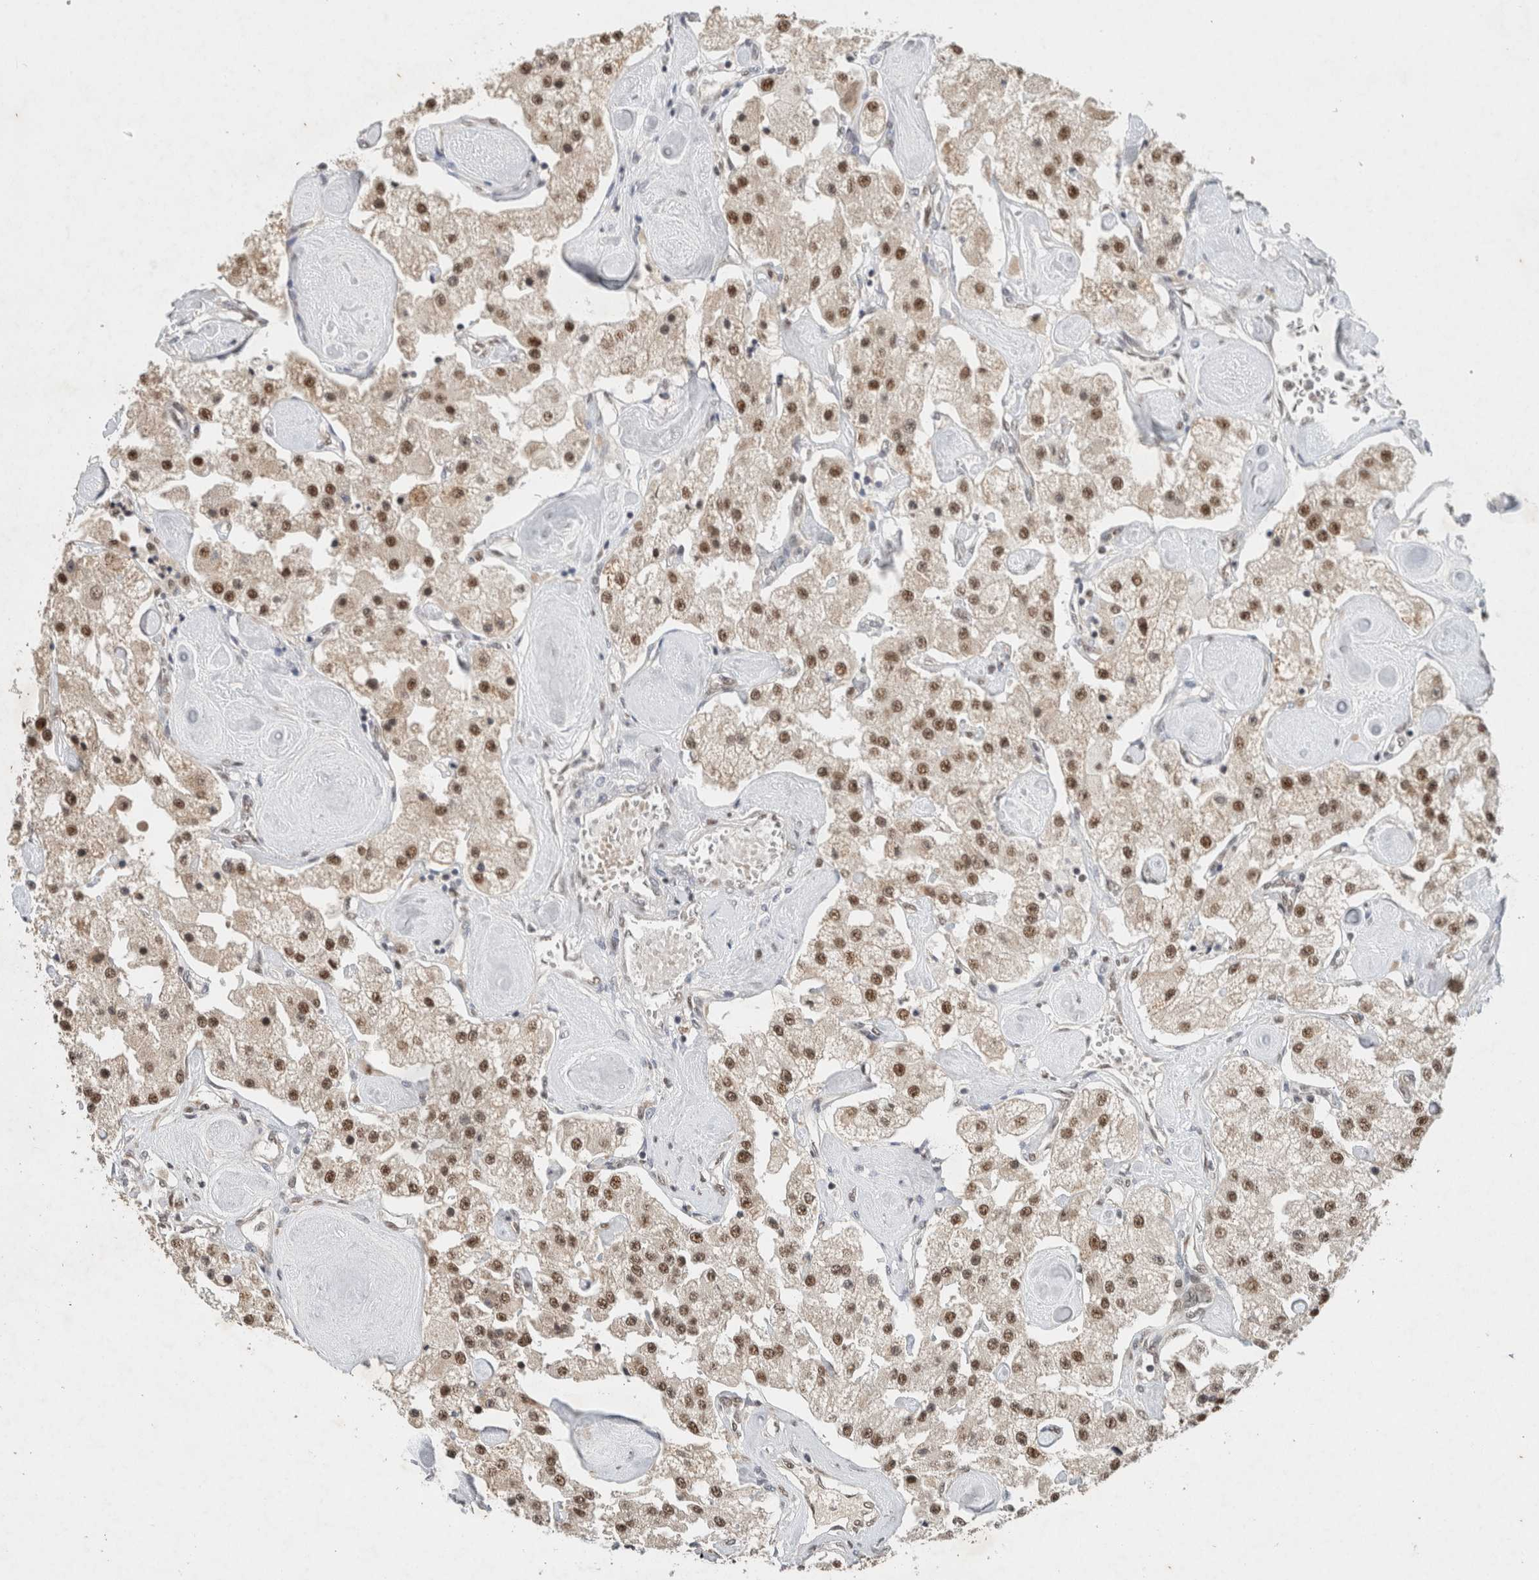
{"staining": {"intensity": "moderate", "quantity": ">75%", "location": "nuclear"}, "tissue": "carcinoid", "cell_type": "Tumor cells", "image_type": "cancer", "snomed": [{"axis": "morphology", "description": "Carcinoid, malignant, NOS"}, {"axis": "topography", "description": "Pancreas"}], "caption": "Immunohistochemical staining of human malignant carcinoid exhibits medium levels of moderate nuclear protein staining in approximately >75% of tumor cells.", "gene": "DDX42", "patient": {"sex": "male", "age": 41}}